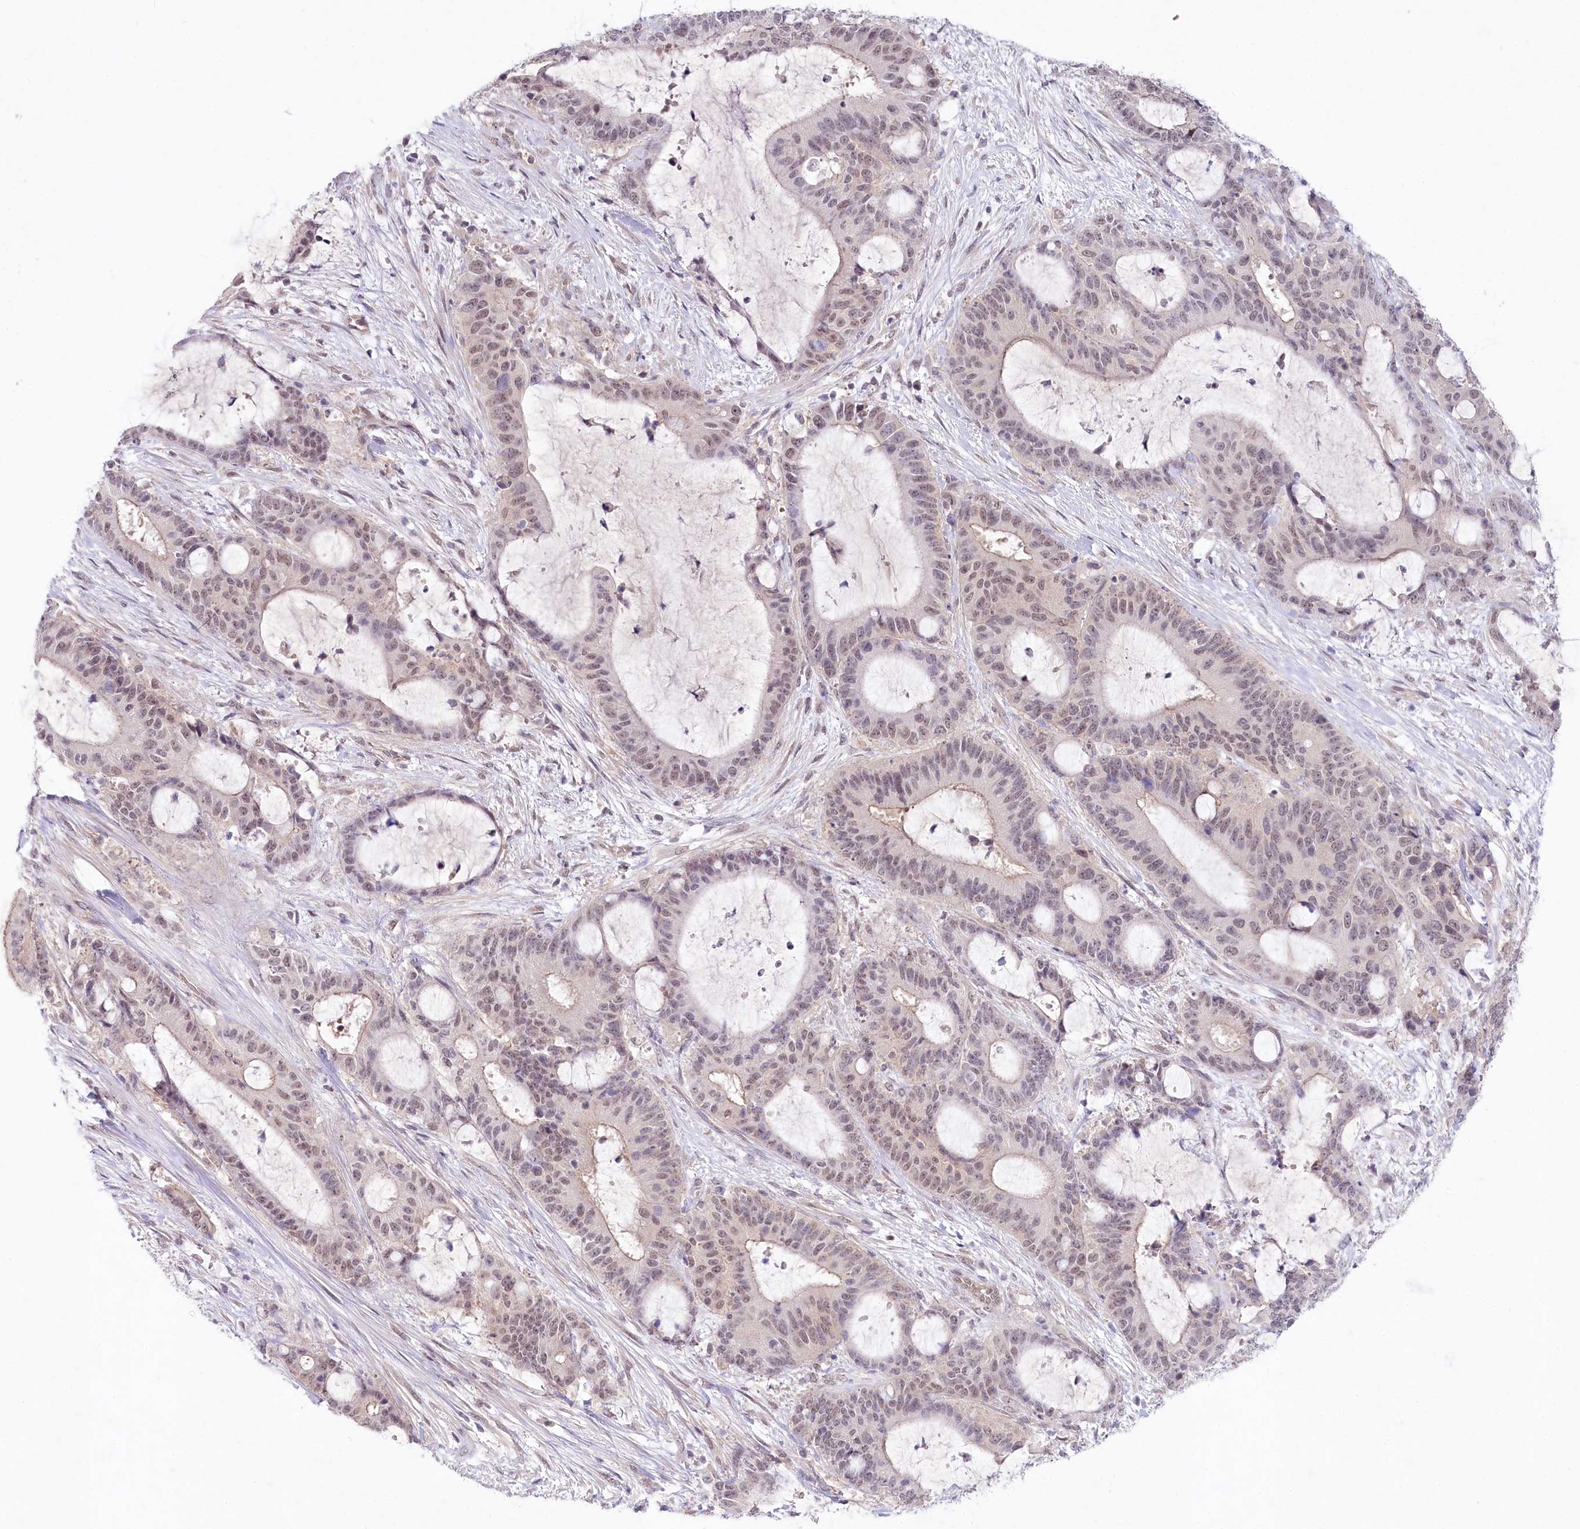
{"staining": {"intensity": "weak", "quantity": "25%-75%", "location": "nuclear"}, "tissue": "liver cancer", "cell_type": "Tumor cells", "image_type": "cancer", "snomed": [{"axis": "morphology", "description": "Normal tissue, NOS"}, {"axis": "morphology", "description": "Cholangiocarcinoma"}, {"axis": "topography", "description": "Liver"}, {"axis": "topography", "description": "Peripheral nerve tissue"}], "caption": "High-power microscopy captured an IHC histopathology image of liver cholangiocarcinoma, revealing weak nuclear expression in approximately 25%-75% of tumor cells.", "gene": "AMTN", "patient": {"sex": "female", "age": 73}}